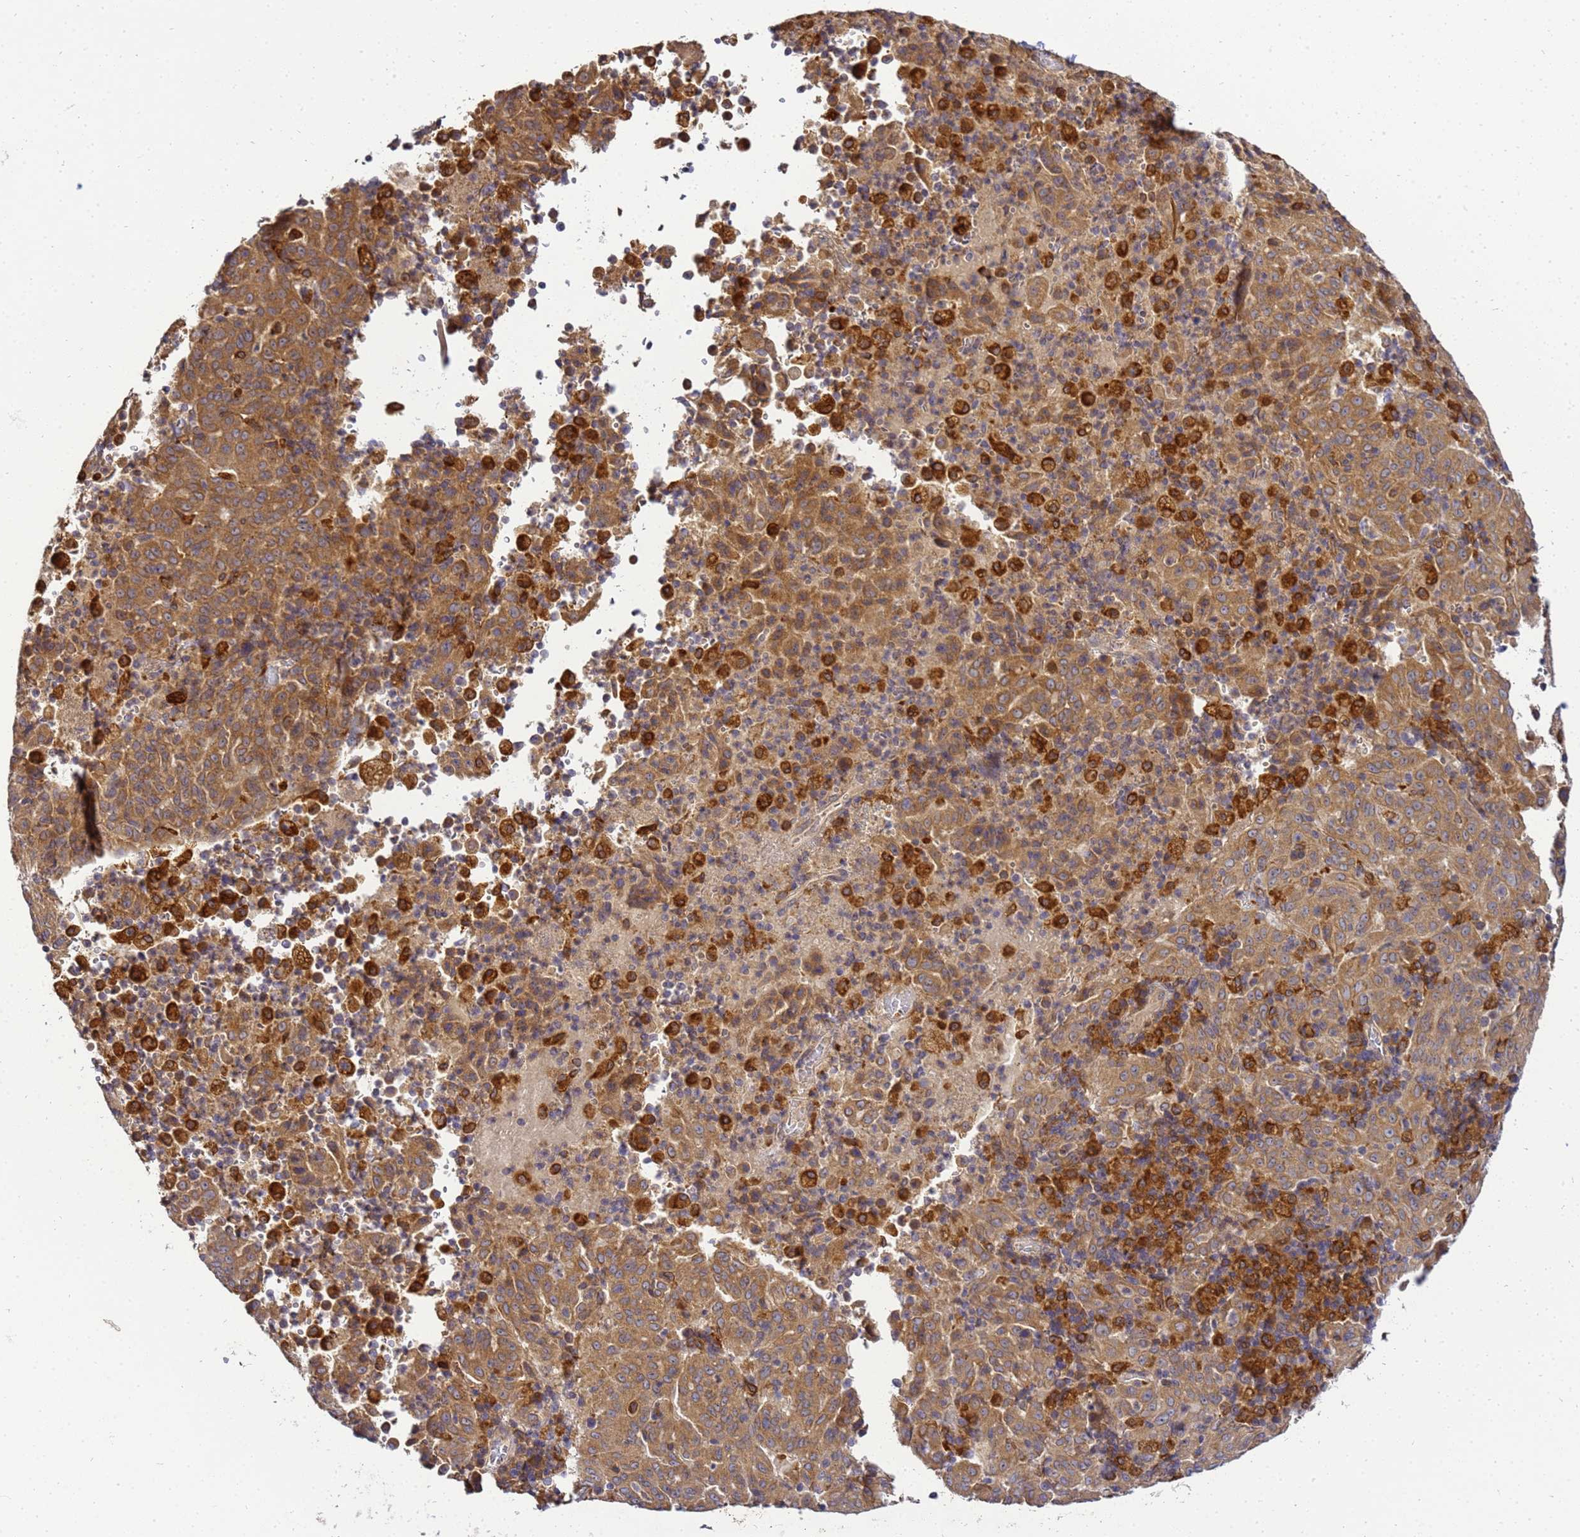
{"staining": {"intensity": "moderate", "quantity": ">75%", "location": "cytoplasmic/membranous"}, "tissue": "pancreatic cancer", "cell_type": "Tumor cells", "image_type": "cancer", "snomed": [{"axis": "morphology", "description": "Adenocarcinoma, NOS"}, {"axis": "topography", "description": "Pancreas"}], "caption": "Adenocarcinoma (pancreatic) stained with immunohistochemistry demonstrates moderate cytoplasmic/membranous expression in about >75% of tumor cells.", "gene": "ADPGK", "patient": {"sex": "male", "age": 63}}